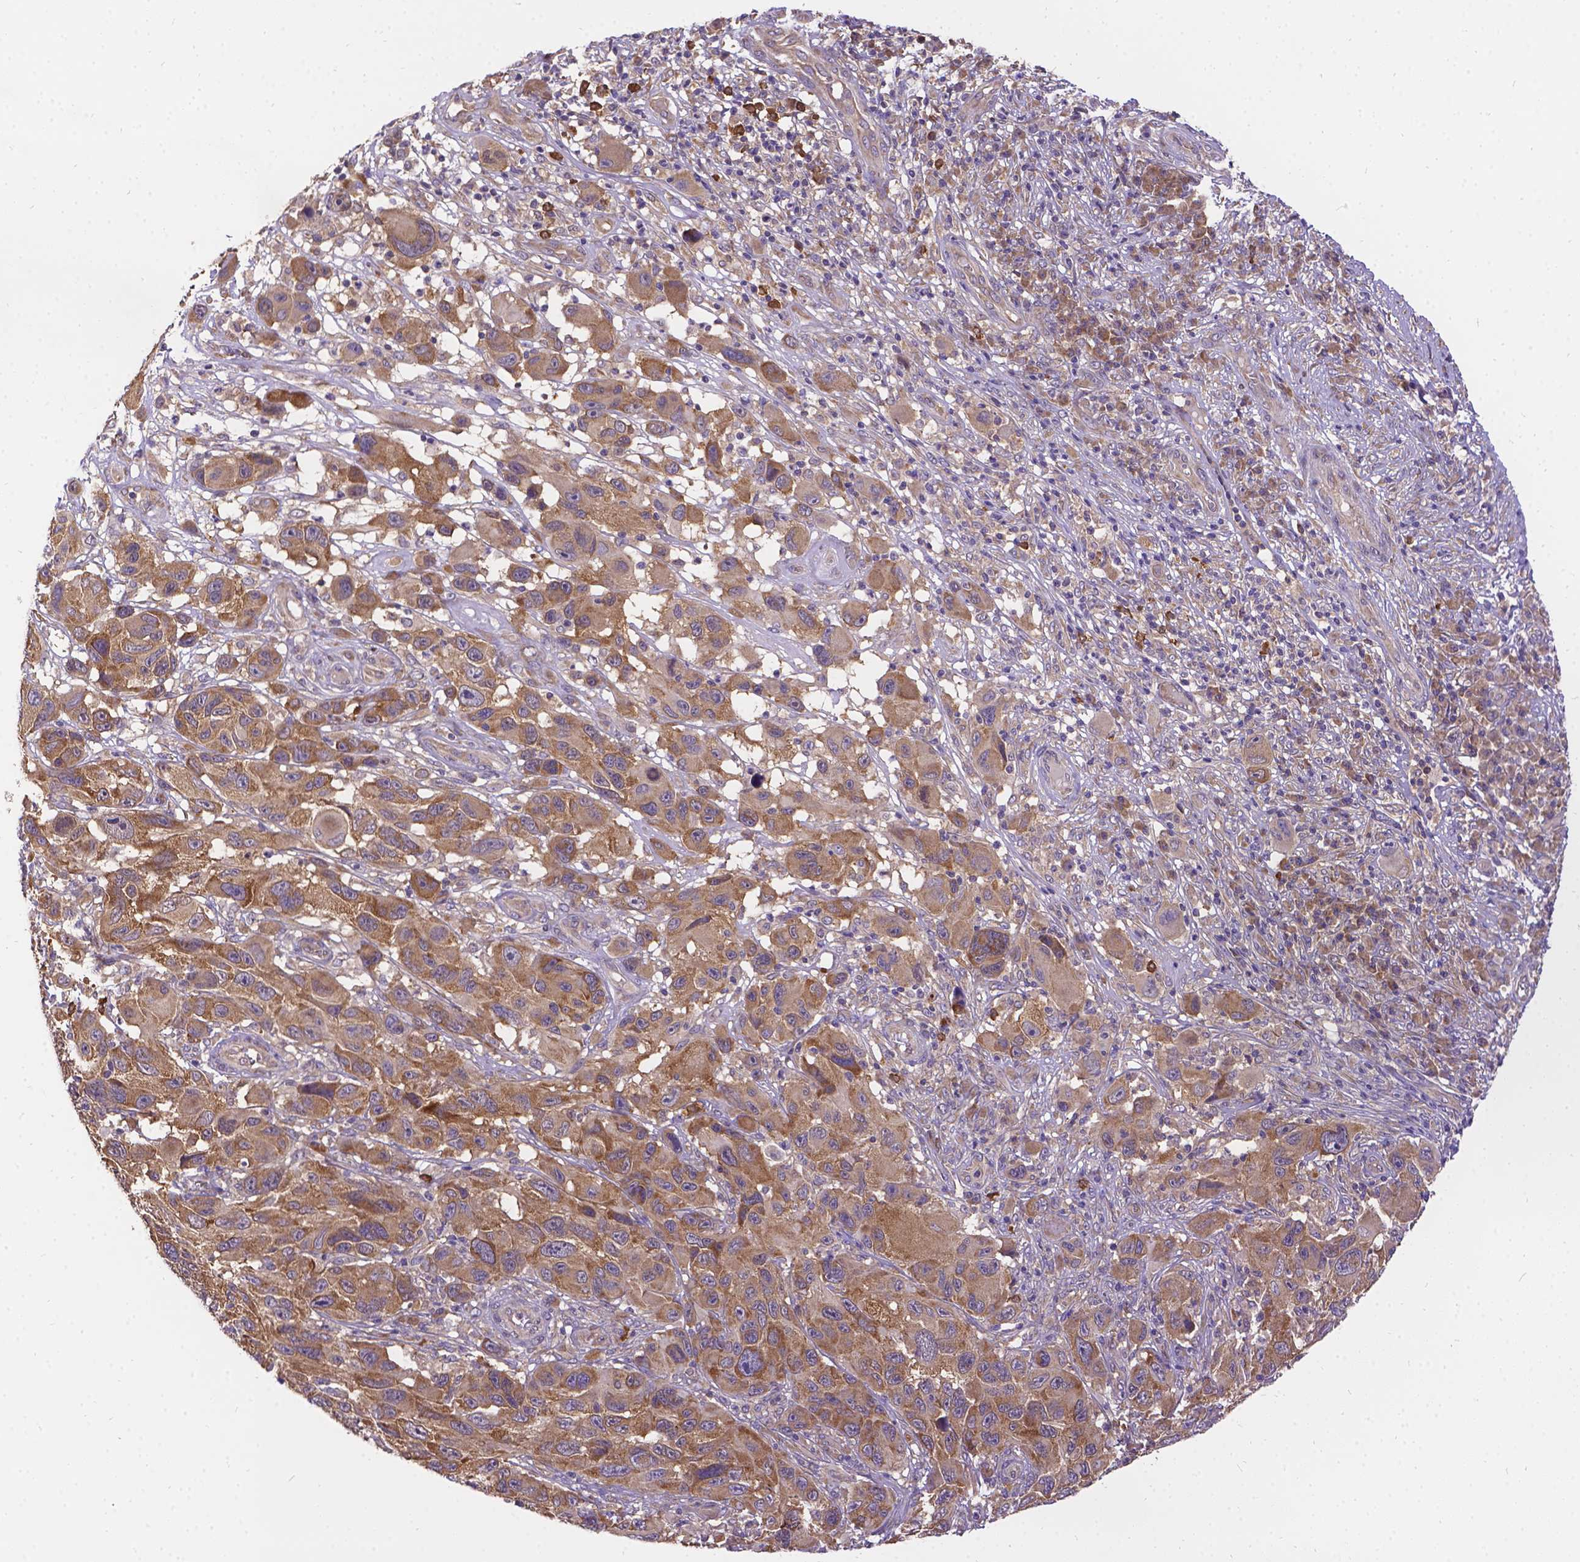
{"staining": {"intensity": "moderate", "quantity": ">75%", "location": "cytoplasmic/membranous"}, "tissue": "melanoma", "cell_type": "Tumor cells", "image_type": "cancer", "snomed": [{"axis": "morphology", "description": "Malignant melanoma, NOS"}, {"axis": "topography", "description": "Skin"}], "caption": "There is medium levels of moderate cytoplasmic/membranous expression in tumor cells of malignant melanoma, as demonstrated by immunohistochemical staining (brown color).", "gene": "DENND6A", "patient": {"sex": "male", "age": 53}}